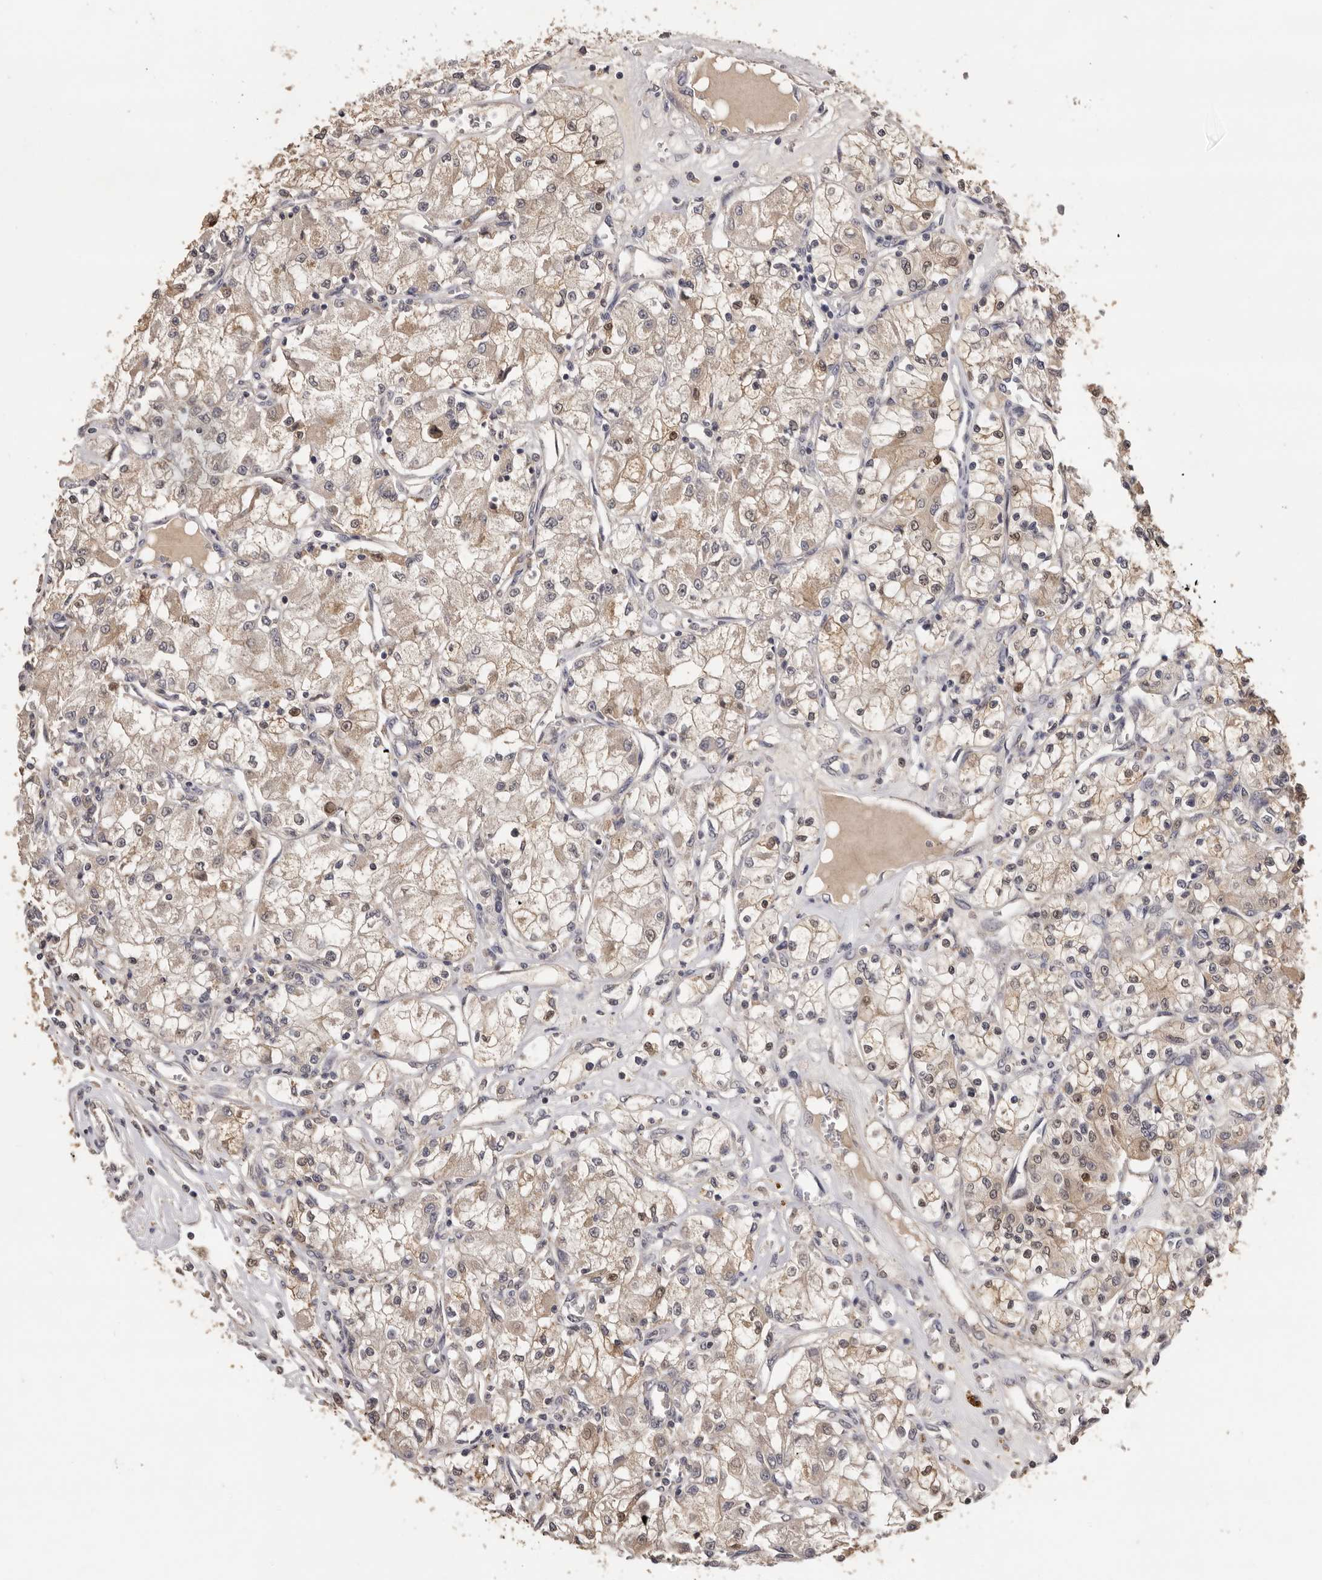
{"staining": {"intensity": "weak", "quantity": ">75%", "location": "cytoplasmic/membranous,nuclear"}, "tissue": "renal cancer", "cell_type": "Tumor cells", "image_type": "cancer", "snomed": [{"axis": "morphology", "description": "Adenocarcinoma, NOS"}, {"axis": "topography", "description": "Kidney"}], "caption": "Renal cancer (adenocarcinoma) stained with immunohistochemistry (IHC) reveals weak cytoplasmic/membranous and nuclear positivity in approximately >75% of tumor cells.", "gene": "KIF2B", "patient": {"sex": "female", "age": 59}}